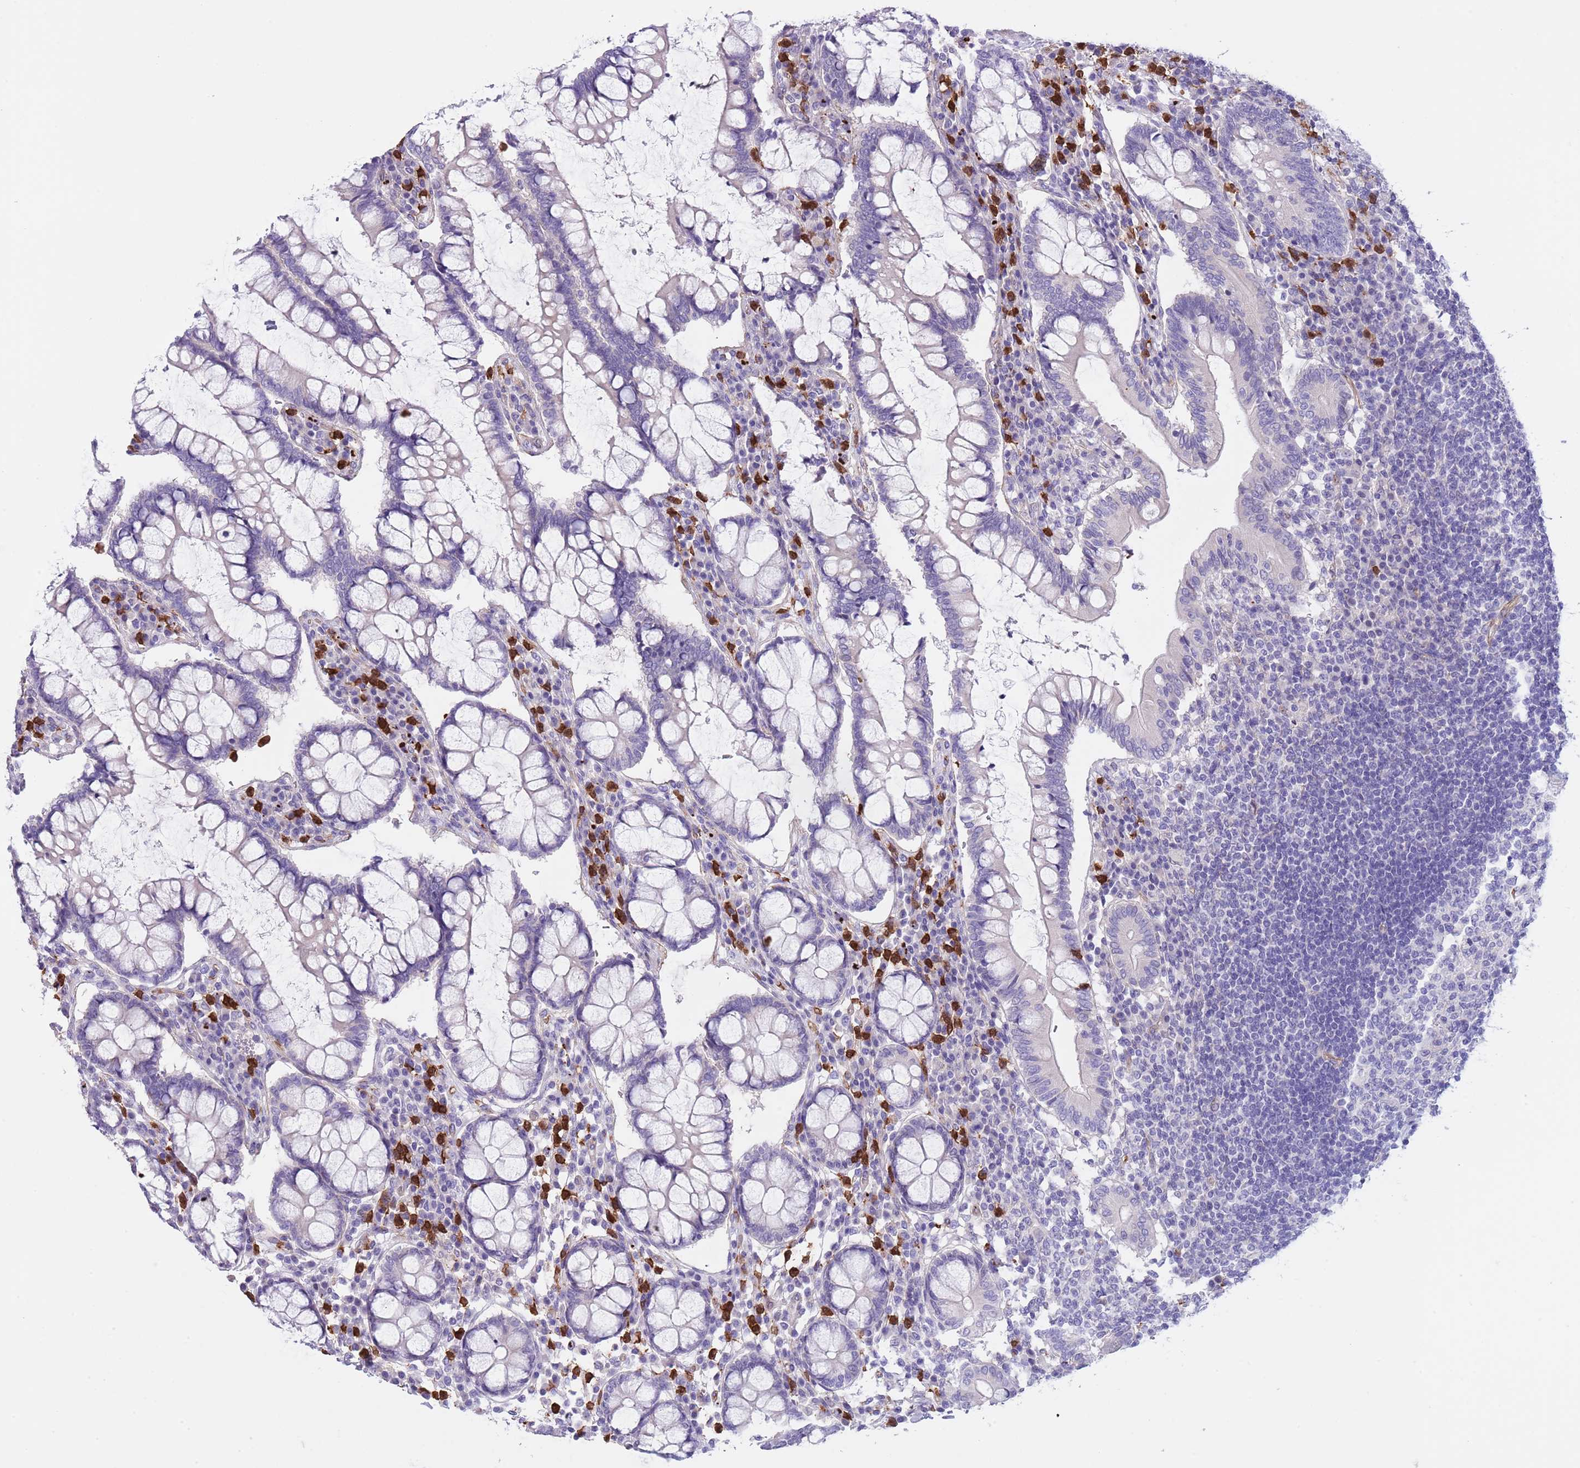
{"staining": {"intensity": "negative", "quantity": "none", "location": "none"}, "tissue": "colon", "cell_type": "Endothelial cells", "image_type": "normal", "snomed": [{"axis": "morphology", "description": "Normal tissue, NOS"}, {"axis": "topography", "description": "Colon"}], "caption": "High power microscopy photomicrograph of an immunohistochemistry micrograph of unremarkable colon, revealing no significant expression in endothelial cells.", "gene": "TSGA13", "patient": {"sex": "female", "age": 79}}